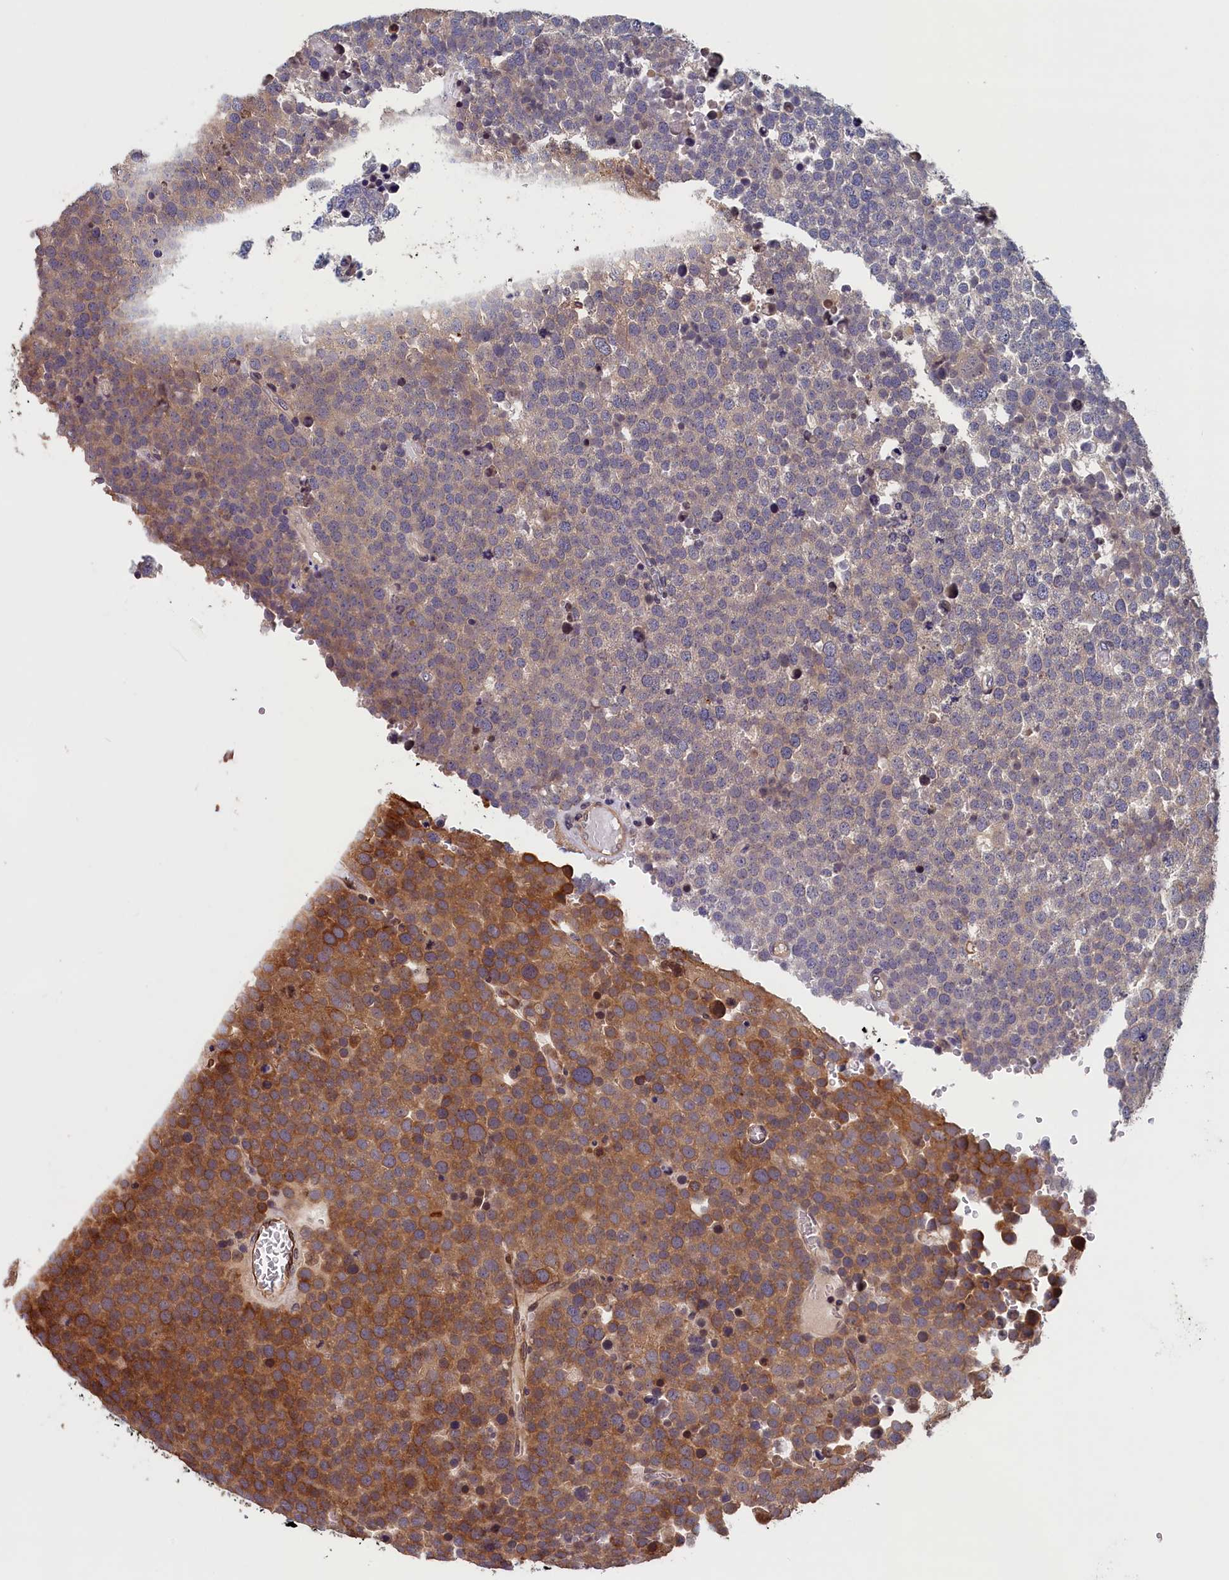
{"staining": {"intensity": "strong", "quantity": "25%-75%", "location": "cytoplasmic/membranous"}, "tissue": "testis cancer", "cell_type": "Tumor cells", "image_type": "cancer", "snomed": [{"axis": "morphology", "description": "Seminoma, NOS"}, {"axis": "topography", "description": "Testis"}], "caption": "Immunohistochemical staining of testis seminoma demonstrates strong cytoplasmic/membranous protein positivity in about 25%-75% of tumor cells. The protein is shown in brown color, while the nuclei are stained blue.", "gene": "TMEM116", "patient": {"sex": "male", "age": 71}}